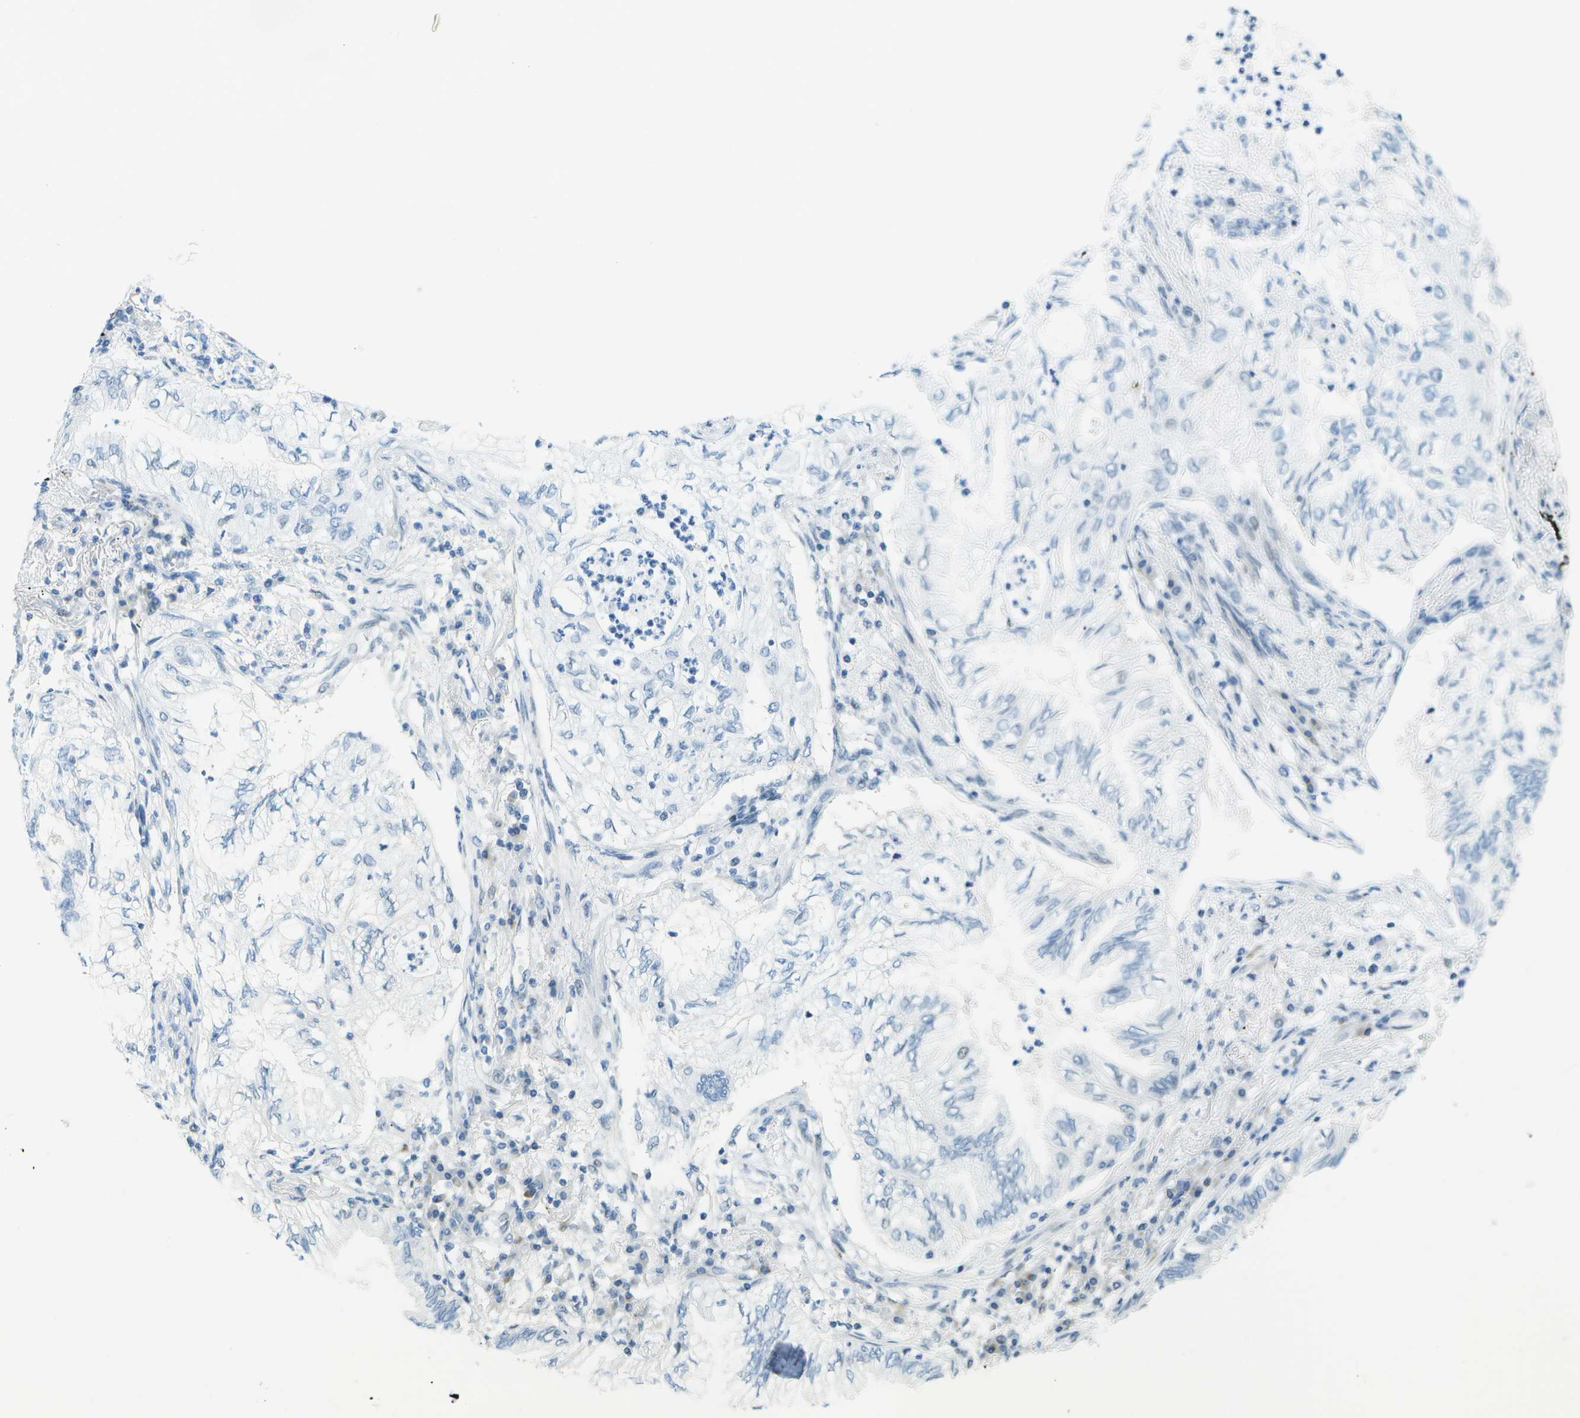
{"staining": {"intensity": "negative", "quantity": "none", "location": "none"}, "tissue": "lung cancer", "cell_type": "Tumor cells", "image_type": "cancer", "snomed": [{"axis": "morphology", "description": "Normal tissue, NOS"}, {"axis": "morphology", "description": "Adenocarcinoma, NOS"}, {"axis": "topography", "description": "Bronchus"}, {"axis": "topography", "description": "Lung"}], "caption": "Histopathology image shows no protein staining in tumor cells of lung cancer (adenocarcinoma) tissue.", "gene": "NEK11", "patient": {"sex": "female", "age": 70}}